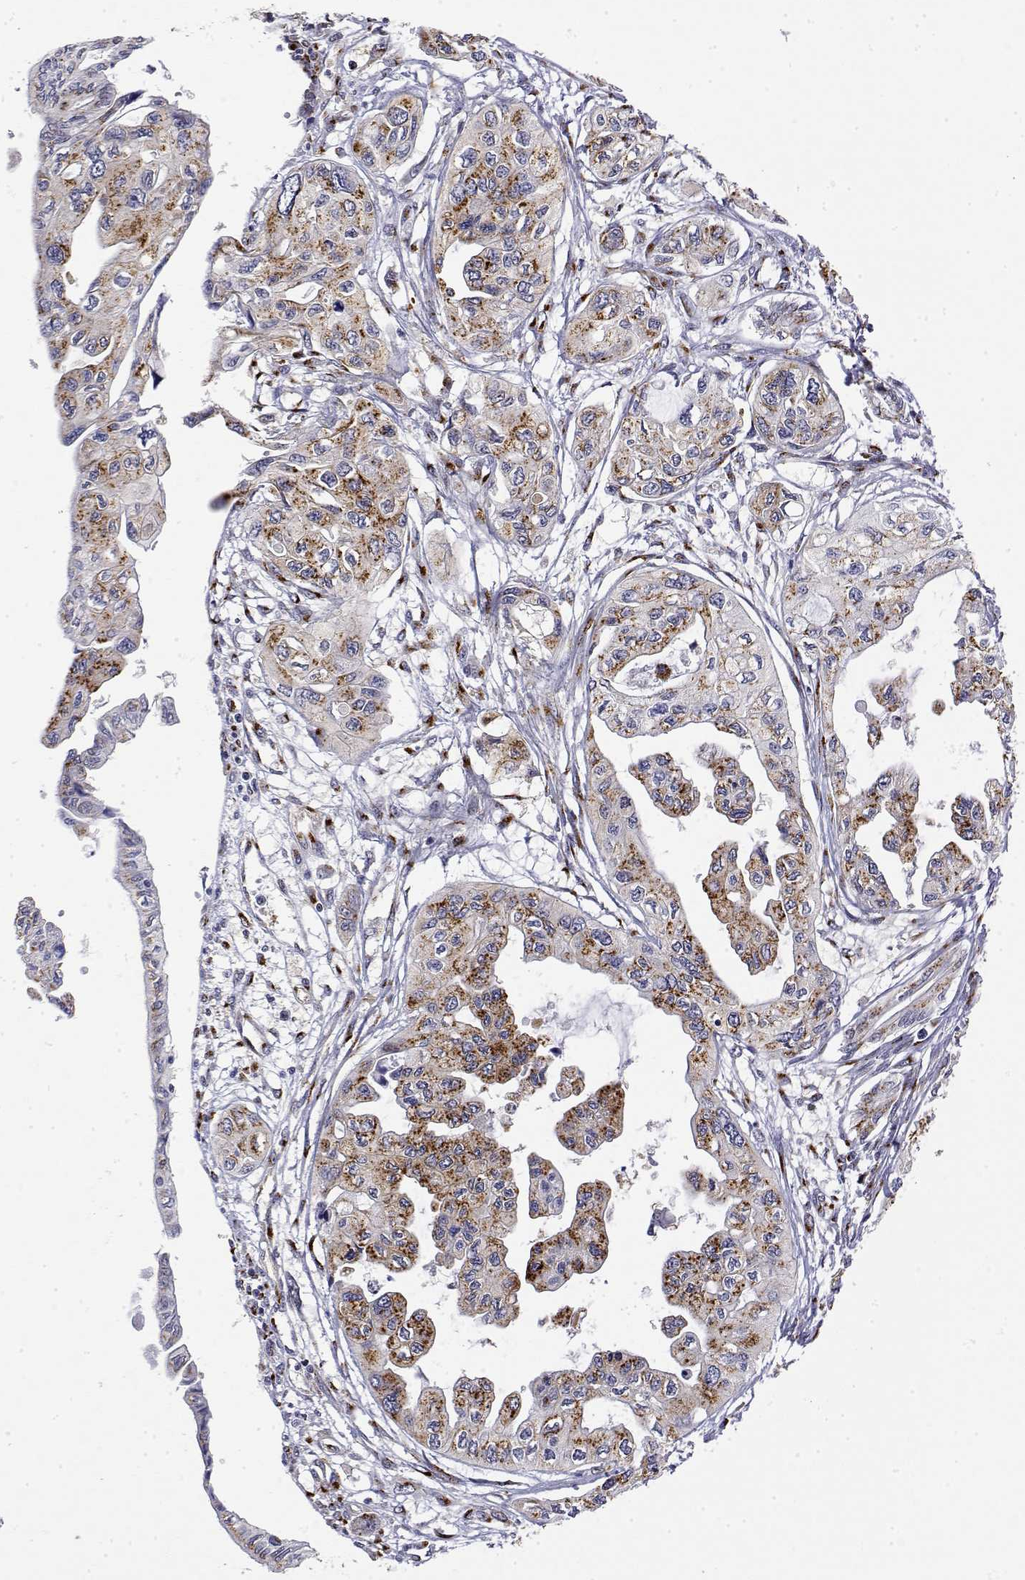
{"staining": {"intensity": "moderate", "quantity": ">75%", "location": "cytoplasmic/membranous"}, "tissue": "pancreatic cancer", "cell_type": "Tumor cells", "image_type": "cancer", "snomed": [{"axis": "morphology", "description": "Adenocarcinoma, NOS"}, {"axis": "topography", "description": "Pancreas"}], "caption": "Adenocarcinoma (pancreatic) tissue reveals moderate cytoplasmic/membranous expression in about >75% of tumor cells (Stains: DAB in brown, nuclei in blue, Microscopy: brightfield microscopy at high magnification).", "gene": "YIPF3", "patient": {"sex": "female", "age": 76}}